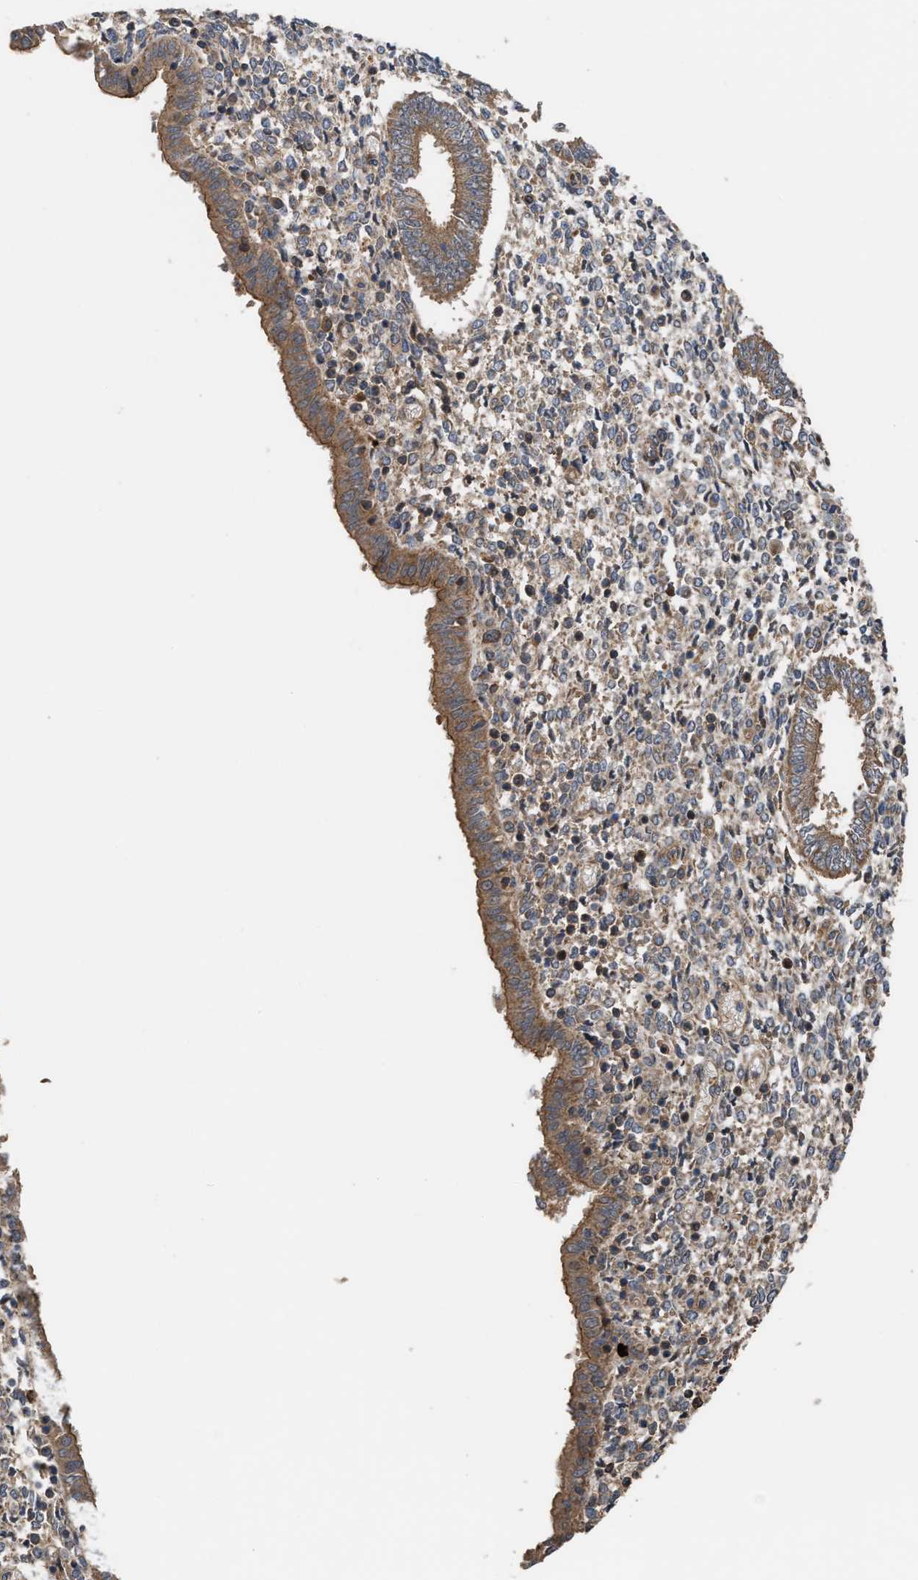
{"staining": {"intensity": "moderate", "quantity": "25%-75%", "location": "cytoplasmic/membranous"}, "tissue": "endometrium", "cell_type": "Cells in endometrial stroma", "image_type": "normal", "snomed": [{"axis": "morphology", "description": "Normal tissue, NOS"}, {"axis": "topography", "description": "Endometrium"}], "caption": "Endometrium stained with DAB IHC demonstrates medium levels of moderate cytoplasmic/membranous positivity in about 25%-75% of cells in endometrial stroma.", "gene": "STAU1", "patient": {"sex": "female", "age": 35}}